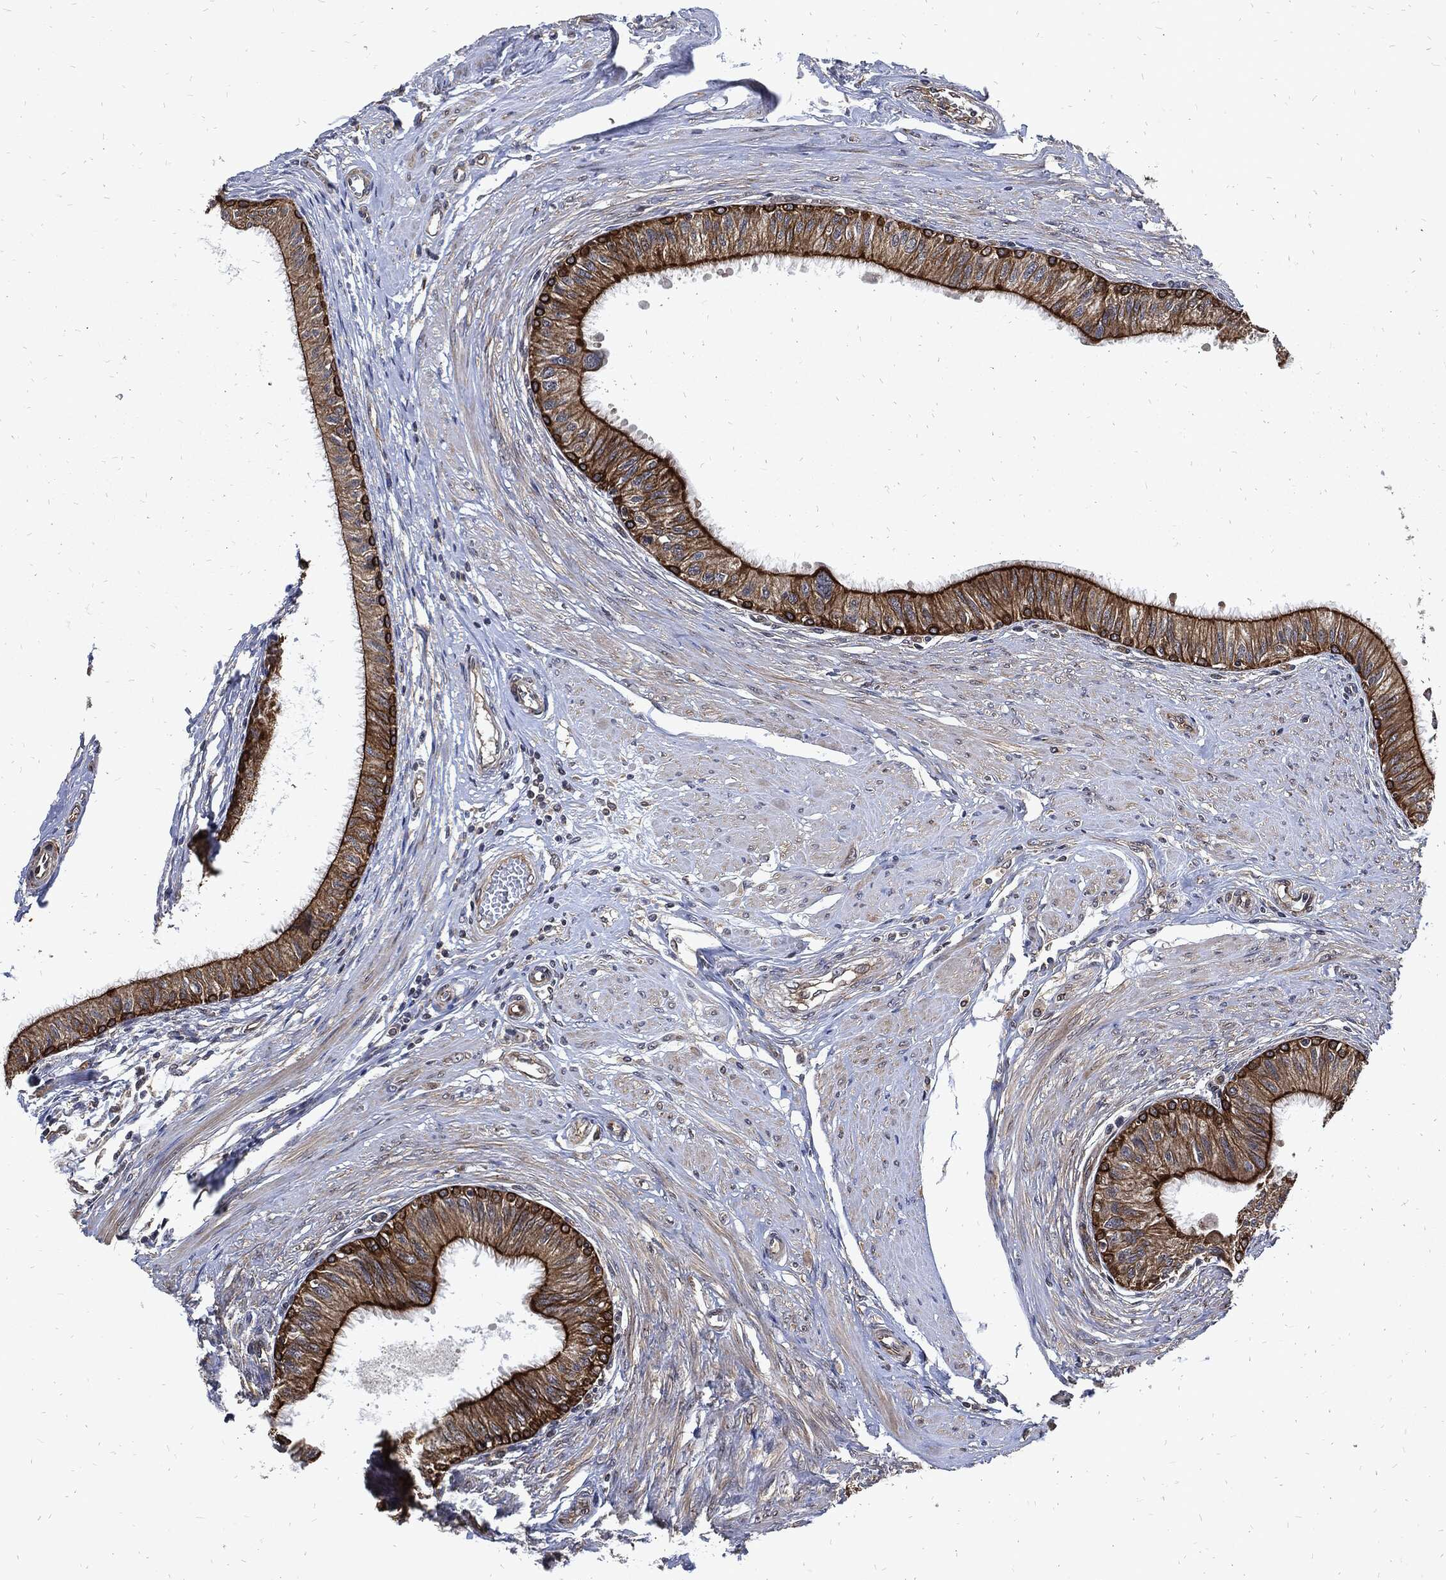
{"staining": {"intensity": "strong", "quantity": ">75%", "location": "cytoplasmic/membranous"}, "tissue": "epididymis", "cell_type": "Glandular cells", "image_type": "normal", "snomed": [{"axis": "morphology", "description": "Normal tissue, NOS"}, {"axis": "morphology", "description": "Seminoma, NOS"}, {"axis": "topography", "description": "Testis"}, {"axis": "topography", "description": "Epididymis"}], "caption": "High-power microscopy captured an IHC image of benign epididymis, revealing strong cytoplasmic/membranous positivity in about >75% of glandular cells.", "gene": "DCTN1", "patient": {"sex": "male", "age": 61}}